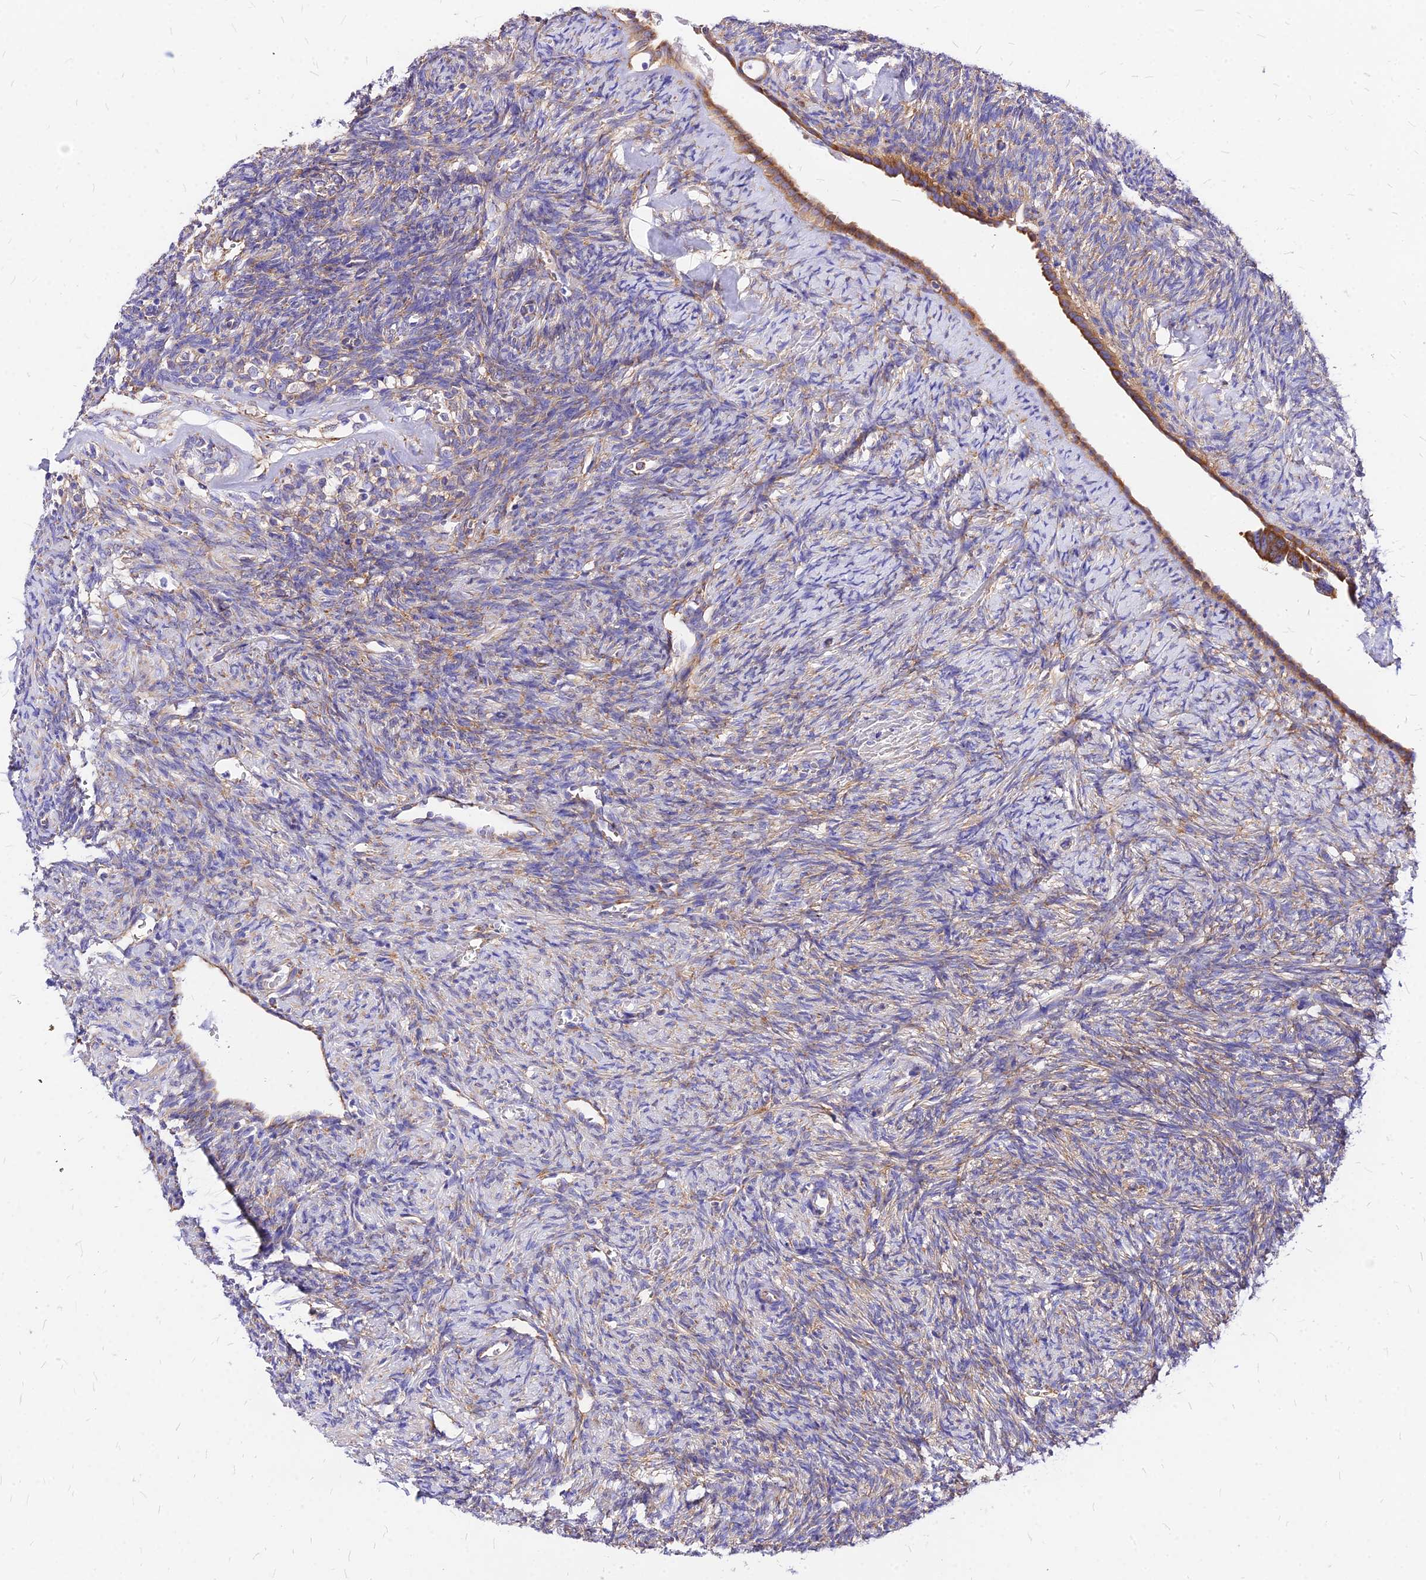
{"staining": {"intensity": "weak", "quantity": "<25%", "location": "cytoplasmic/membranous"}, "tissue": "ovary", "cell_type": "Follicle cells", "image_type": "normal", "snomed": [{"axis": "morphology", "description": "Normal tissue, NOS"}, {"axis": "topography", "description": "Ovary"}], "caption": "Ovary stained for a protein using IHC exhibits no positivity follicle cells.", "gene": "RPL19", "patient": {"sex": "female", "age": 41}}